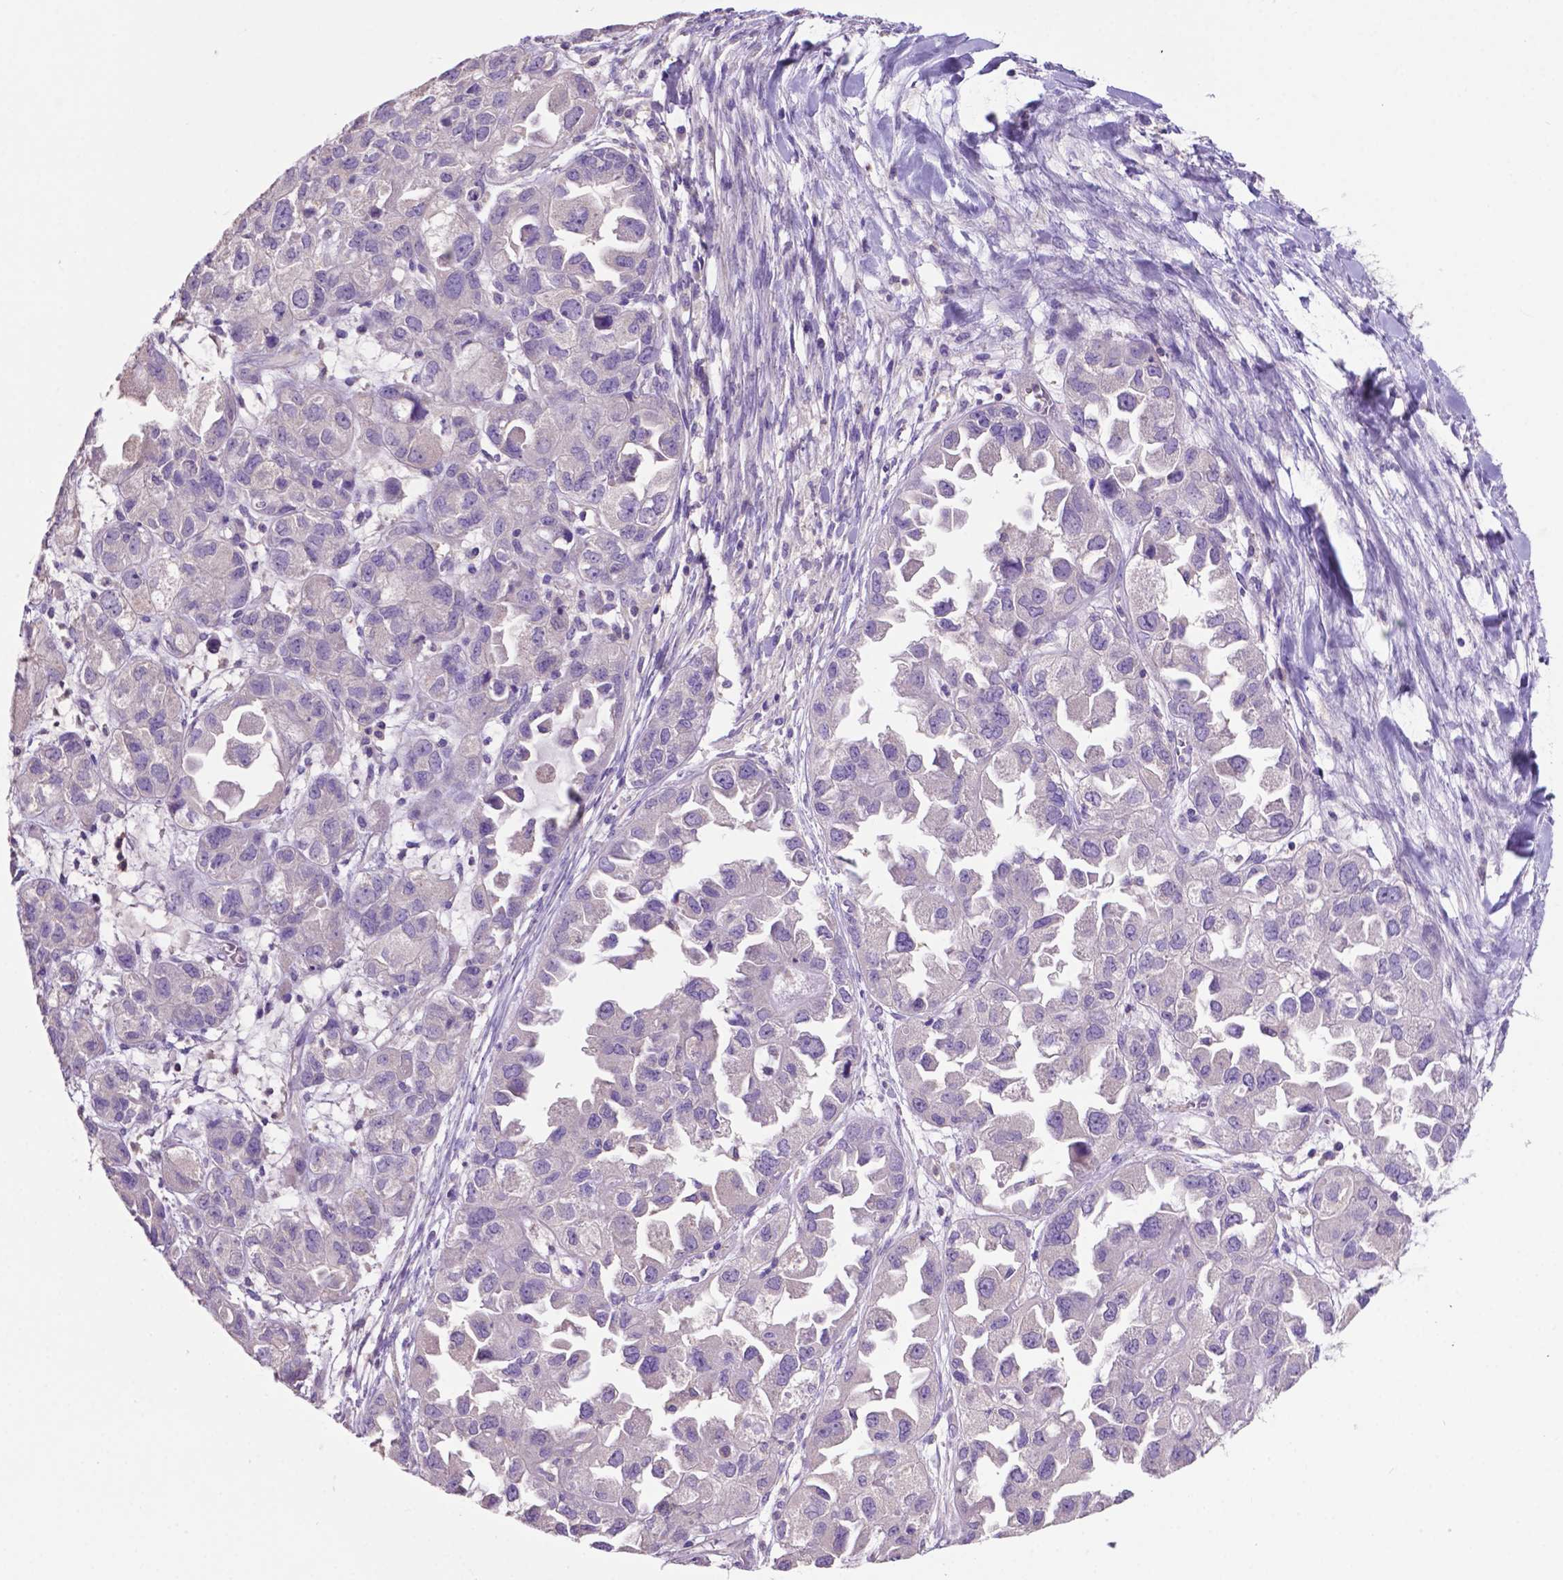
{"staining": {"intensity": "negative", "quantity": "none", "location": "none"}, "tissue": "ovarian cancer", "cell_type": "Tumor cells", "image_type": "cancer", "snomed": [{"axis": "morphology", "description": "Cystadenocarcinoma, serous, NOS"}, {"axis": "topography", "description": "Ovary"}], "caption": "Human ovarian cancer stained for a protein using immunohistochemistry (IHC) demonstrates no staining in tumor cells.", "gene": "PRPS2", "patient": {"sex": "female", "age": 84}}